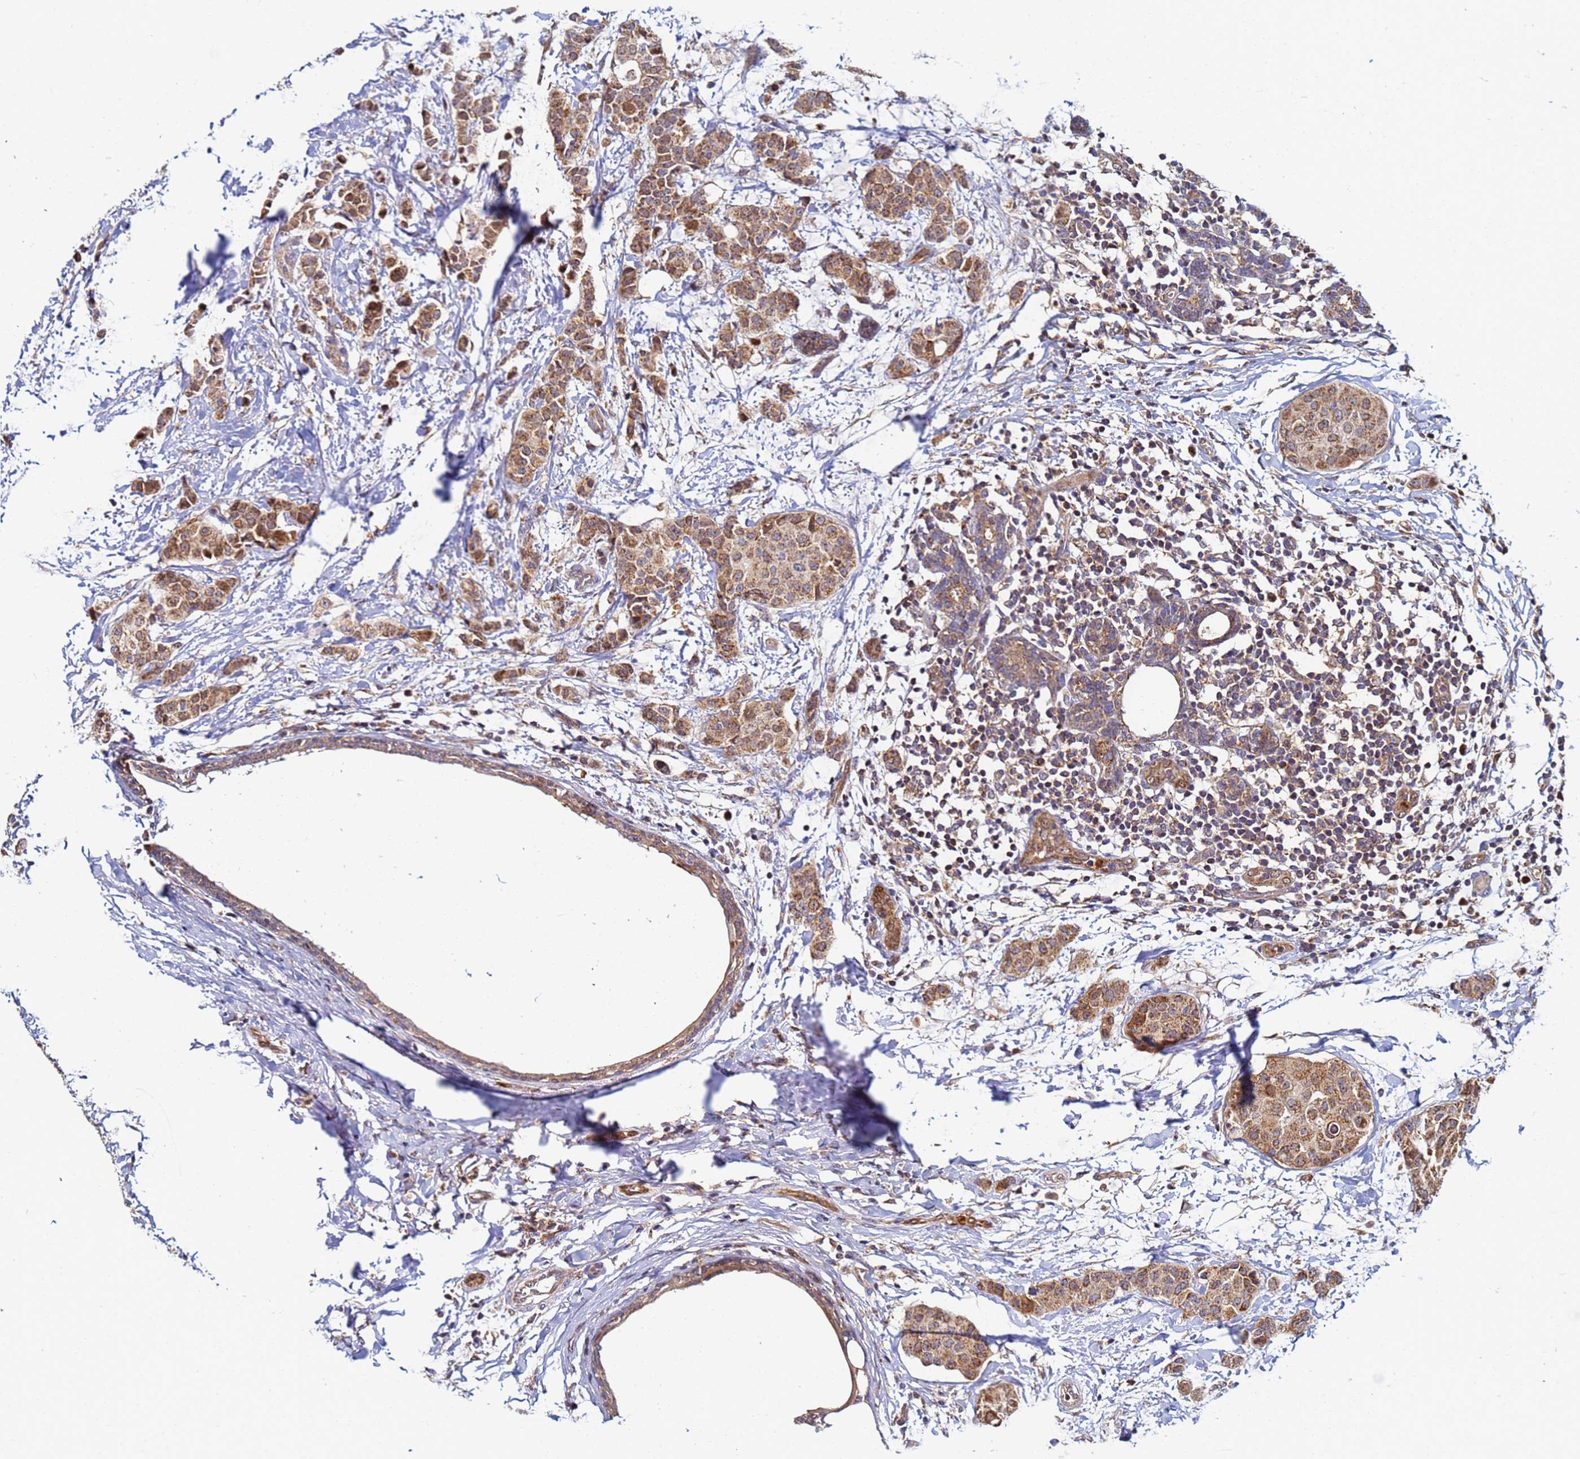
{"staining": {"intensity": "moderate", "quantity": ">75%", "location": "cytoplasmic/membranous"}, "tissue": "breast cancer", "cell_type": "Tumor cells", "image_type": "cancer", "snomed": [{"axis": "morphology", "description": "Duct carcinoma"}, {"axis": "topography", "description": "Breast"}], "caption": "There is medium levels of moderate cytoplasmic/membranous positivity in tumor cells of breast cancer (infiltrating ductal carcinoma), as demonstrated by immunohistochemical staining (brown color).", "gene": "CCDC127", "patient": {"sex": "female", "age": 40}}